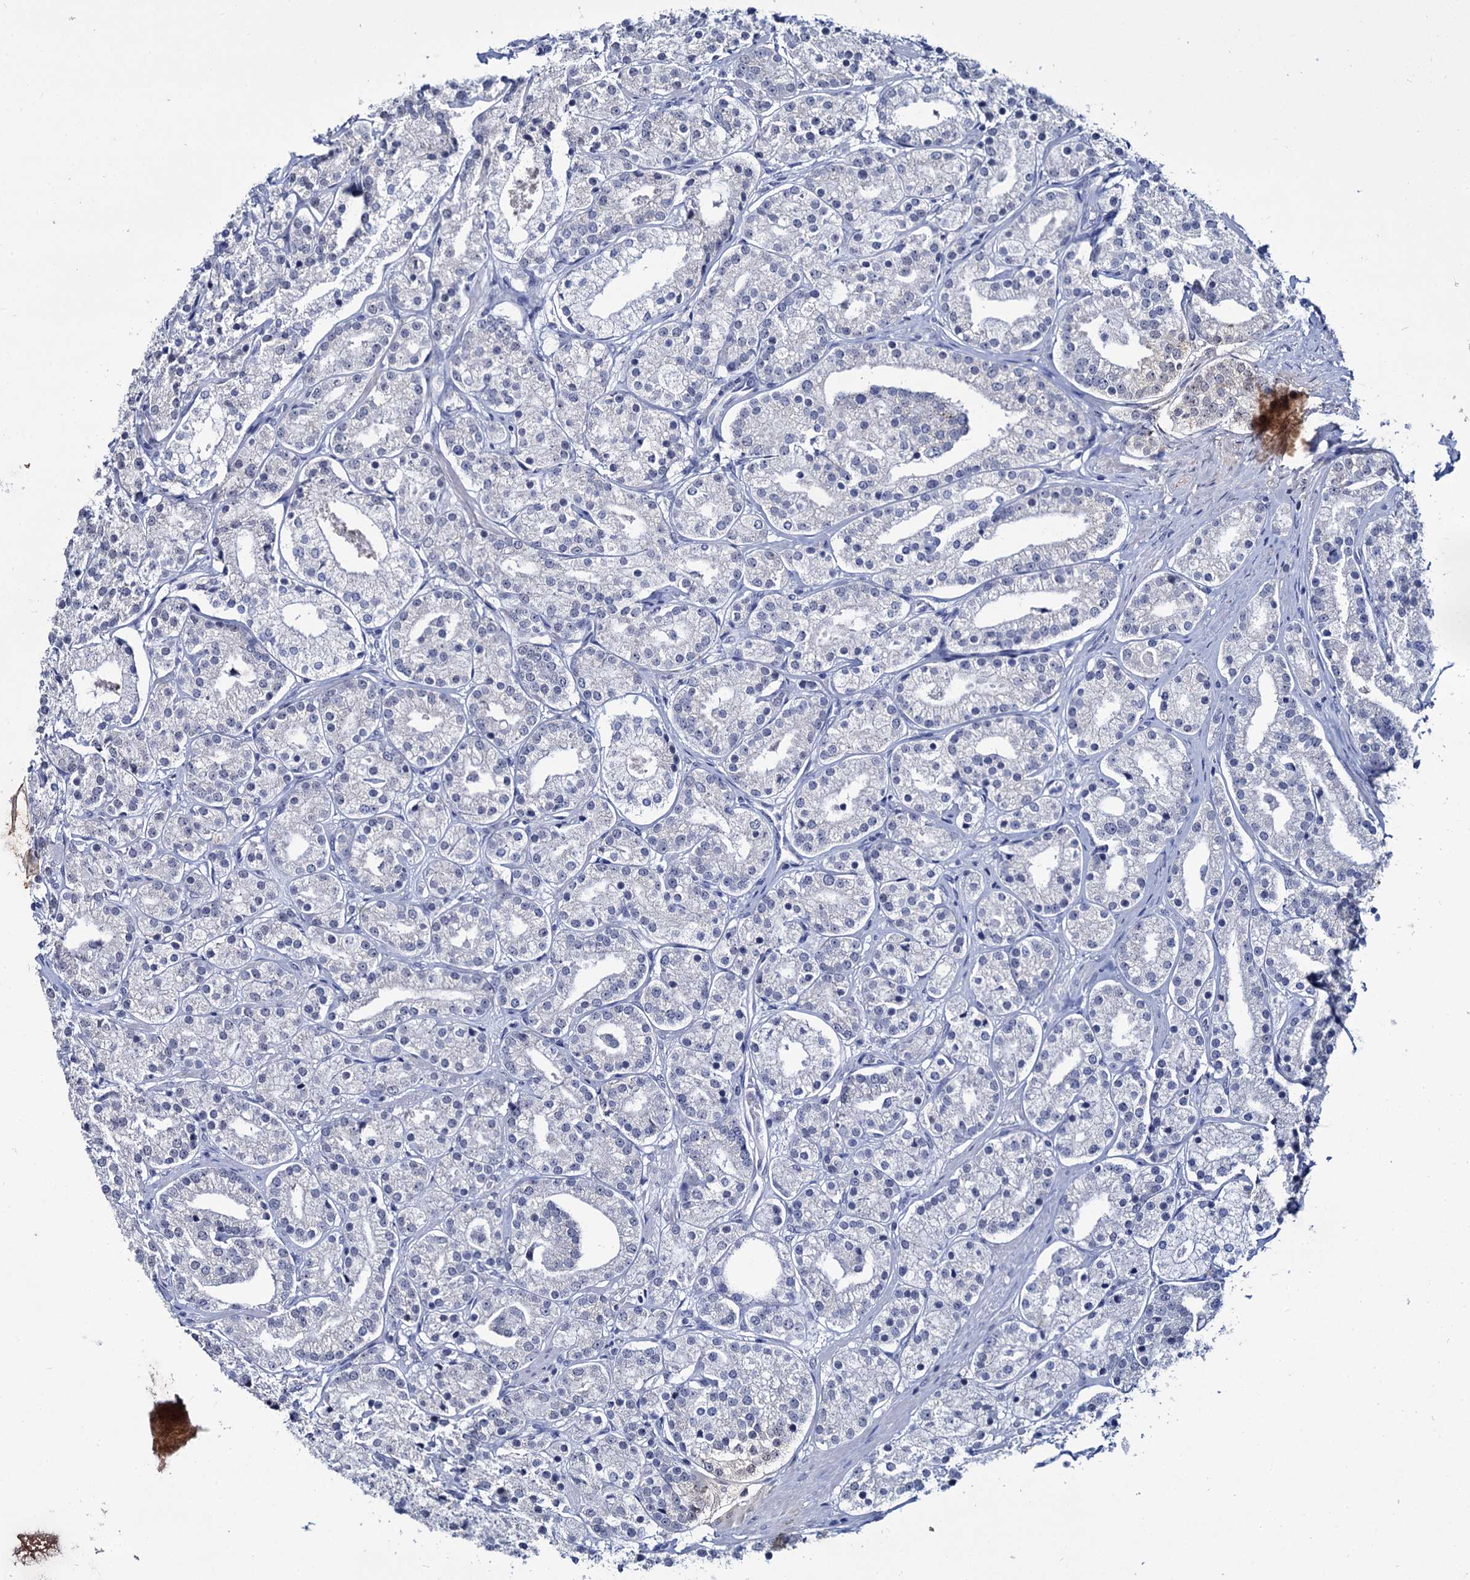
{"staining": {"intensity": "negative", "quantity": "none", "location": "none"}, "tissue": "prostate cancer", "cell_type": "Tumor cells", "image_type": "cancer", "snomed": [{"axis": "morphology", "description": "Adenocarcinoma, High grade"}, {"axis": "topography", "description": "Prostate"}], "caption": "This histopathology image is of prostate high-grade adenocarcinoma stained with immunohistochemistry (IHC) to label a protein in brown with the nuclei are counter-stained blue. There is no expression in tumor cells.", "gene": "RPUSD4", "patient": {"sex": "male", "age": 69}}